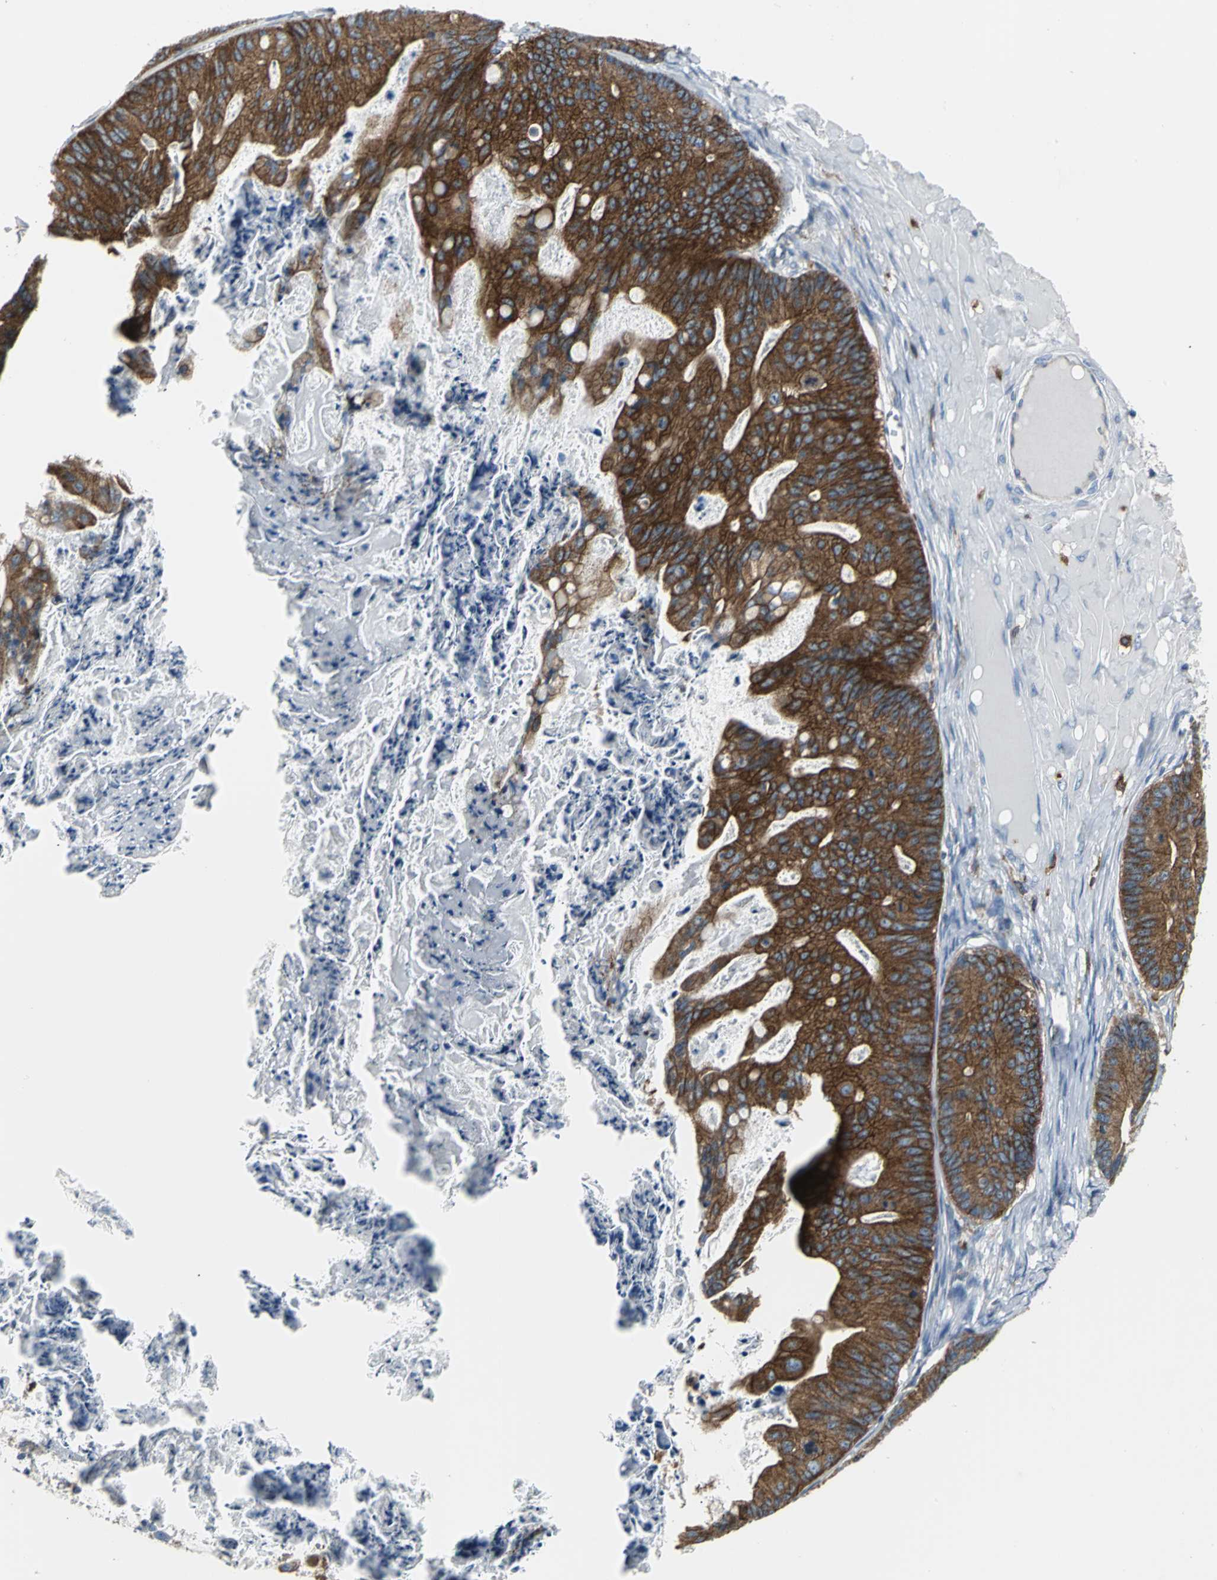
{"staining": {"intensity": "strong", "quantity": ">75%", "location": "cytoplasmic/membranous"}, "tissue": "ovarian cancer", "cell_type": "Tumor cells", "image_type": "cancer", "snomed": [{"axis": "morphology", "description": "Cystadenocarcinoma, mucinous, NOS"}, {"axis": "topography", "description": "Ovary"}], "caption": "Tumor cells display high levels of strong cytoplasmic/membranous staining in approximately >75% of cells in human mucinous cystadenocarcinoma (ovarian). Ihc stains the protein in brown and the nuclei are stained blue.", "gene": "IQGAP2", "patient": {"sex": "female", "age": 36}}